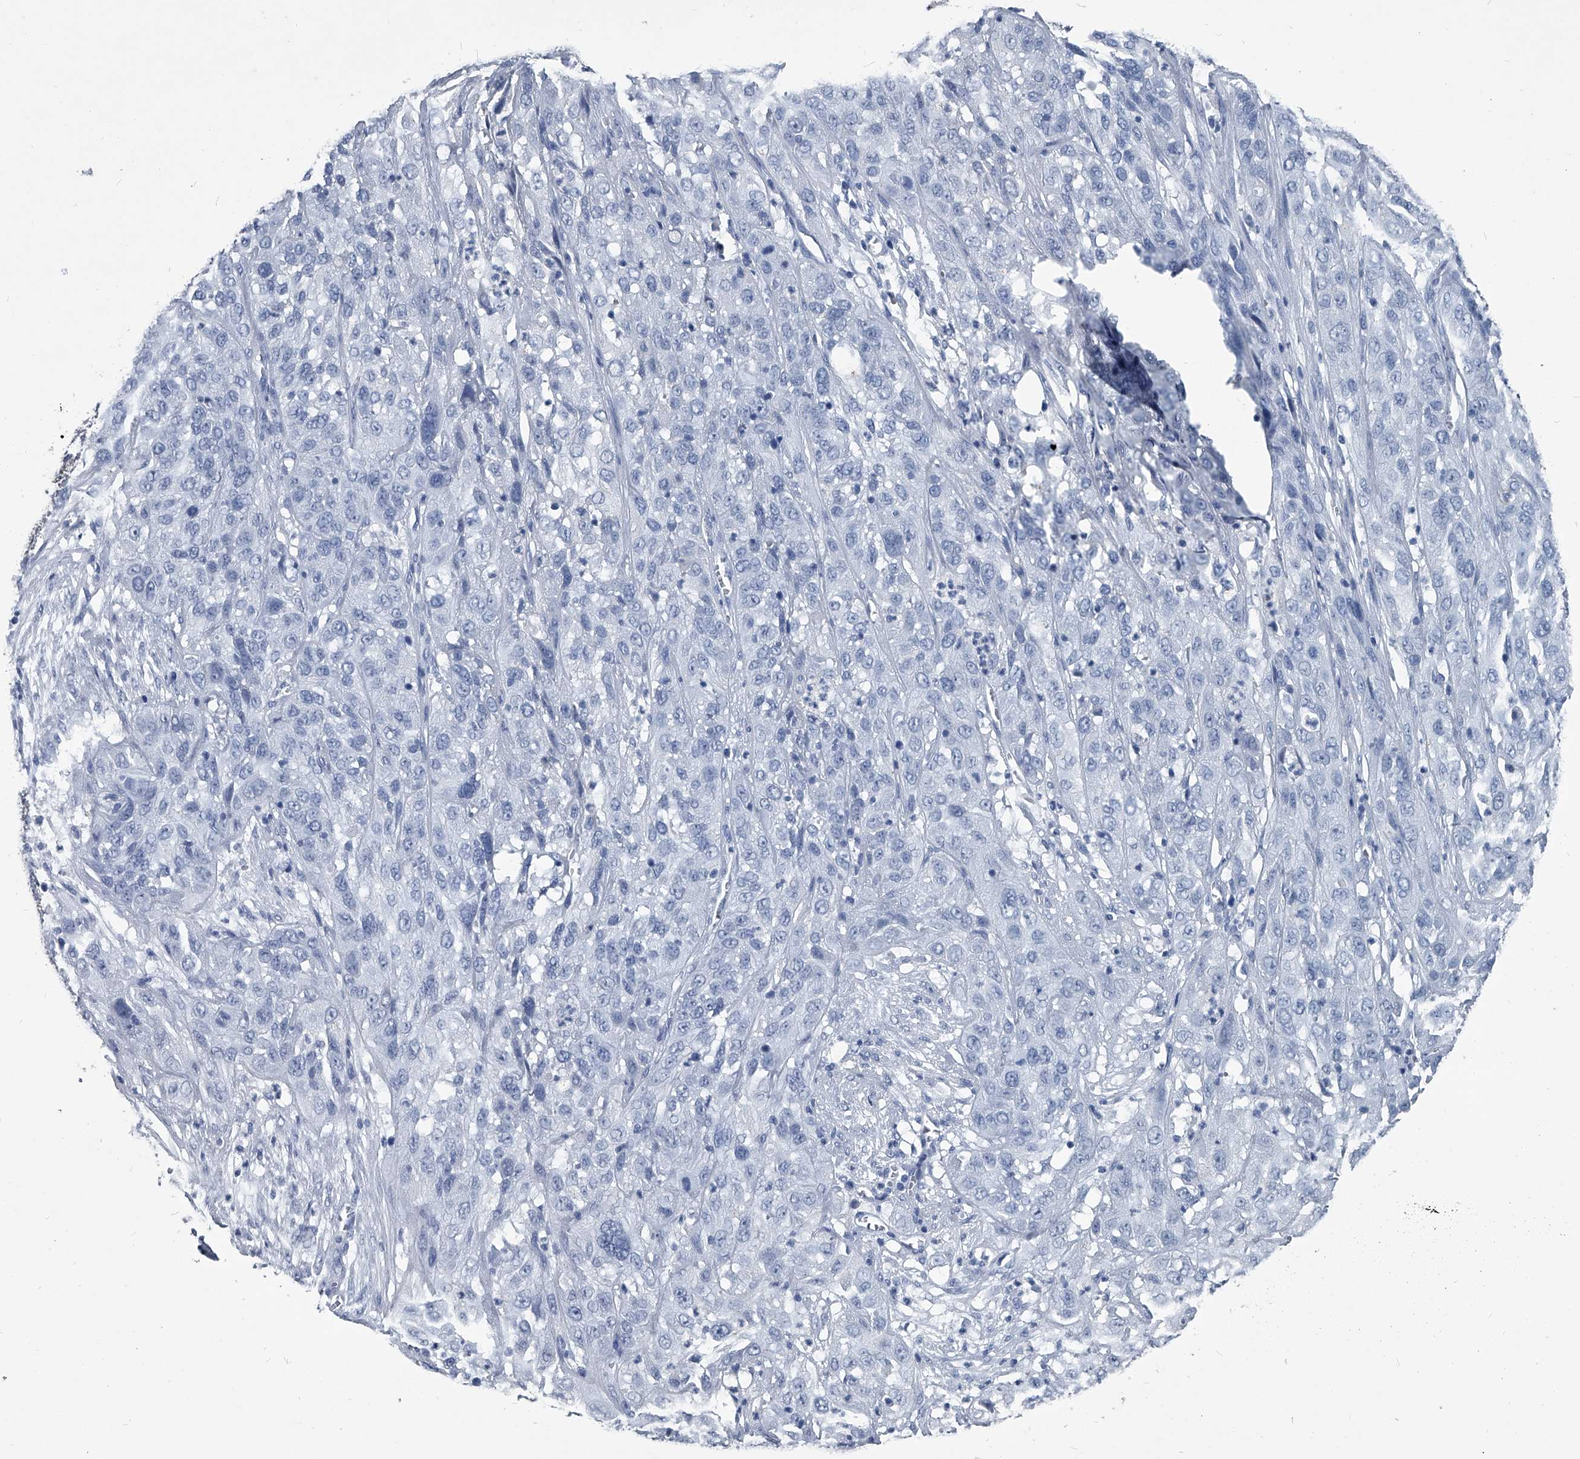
{"staining": {"intensity": "negative", "quantity": "none", "location": "none"}, "tissue": "cervical cancer", "cell_type": "Tumor cells", "image_type": "cancer", "snomed": [{"axis": "morphology", "description": "Squamous cell carcinoma, NOS"}, {"axis": "topography", "description": "Cervix"}], "caption": "Tumor cells are negative for brown protein staining in cervical cancer.", "gene": "BCAS1", "patient": {"sex": "female", "age": 32}}